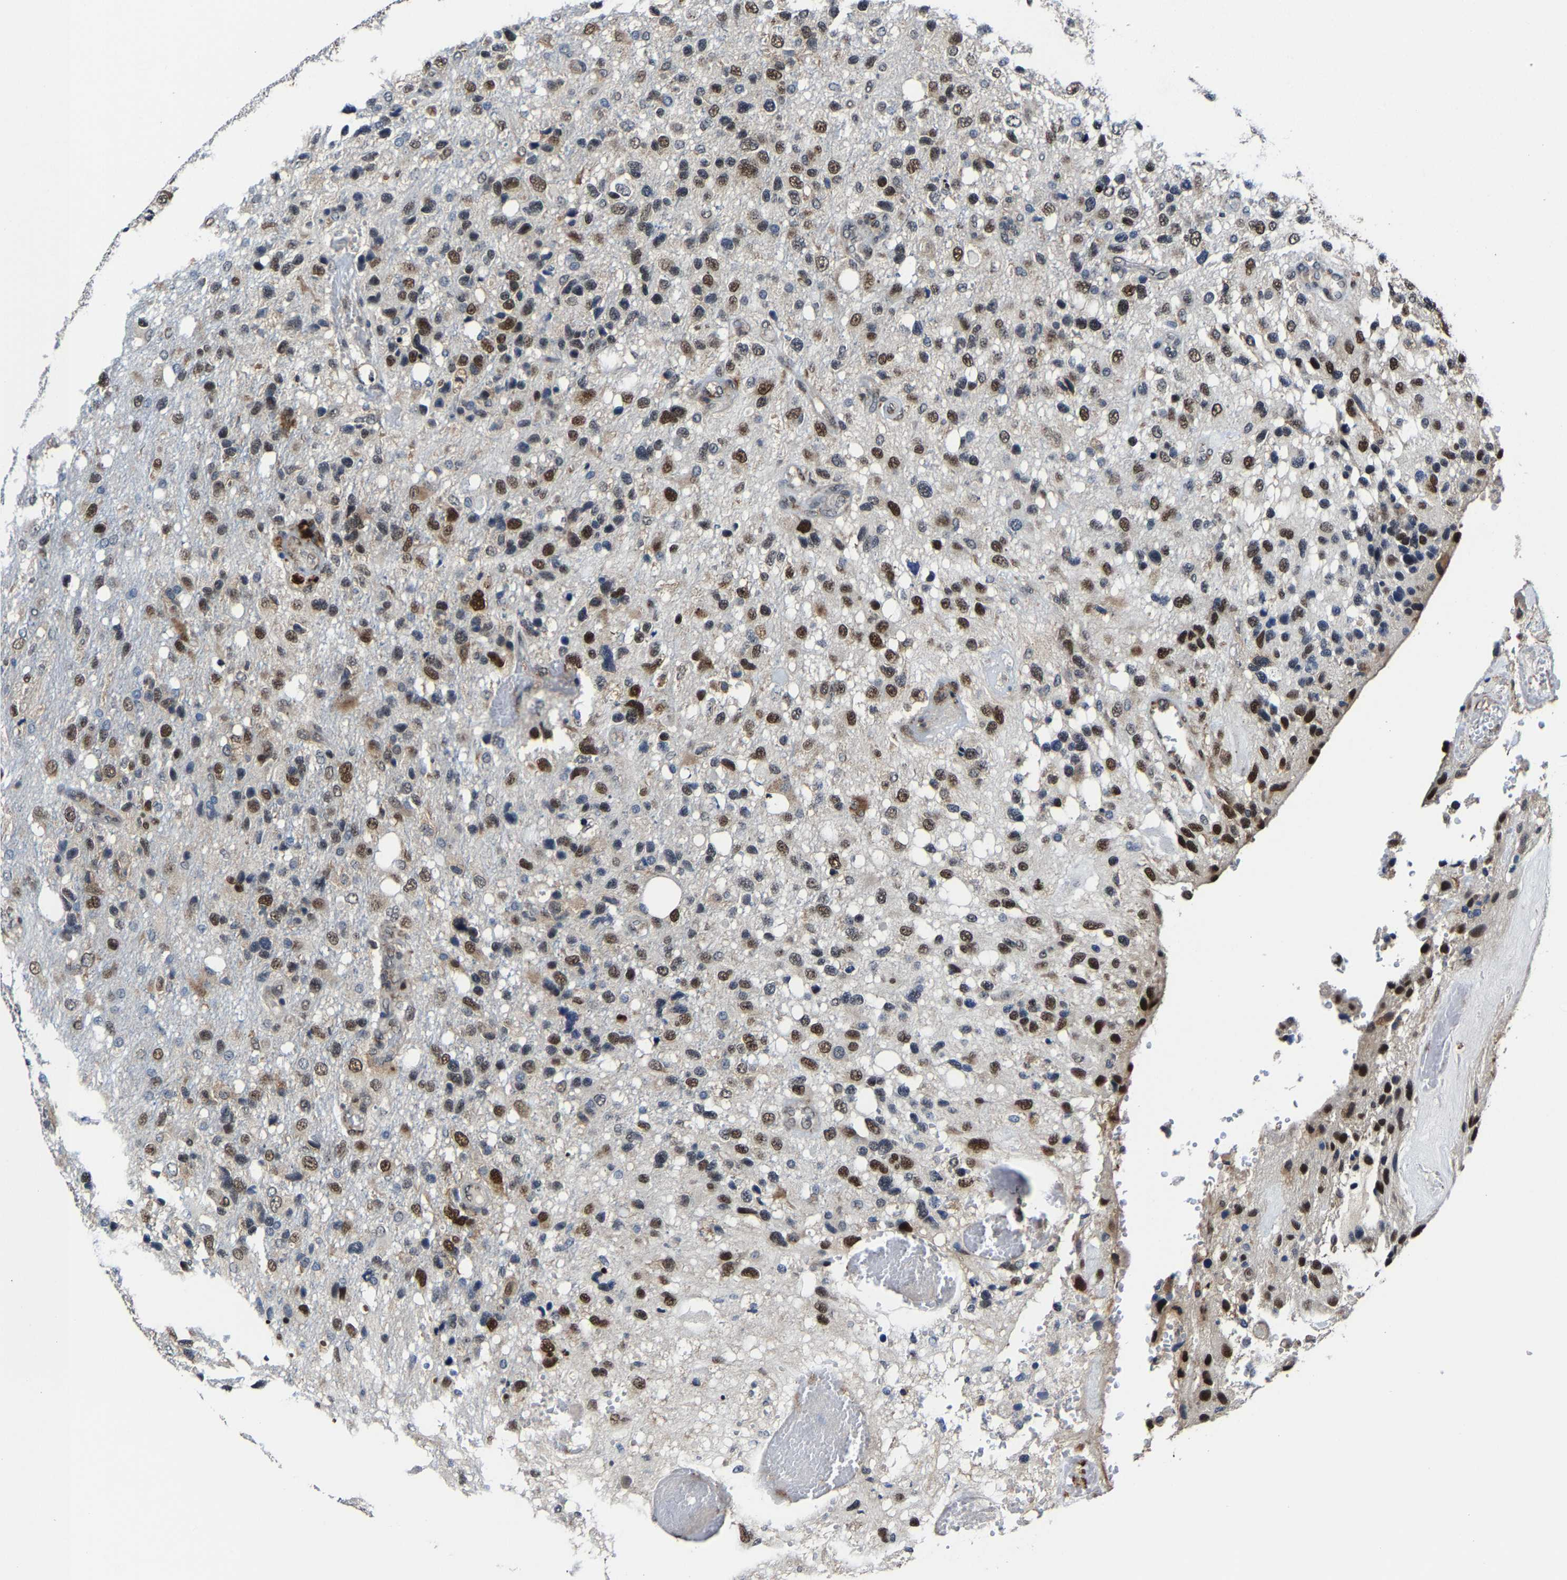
{"staining": {"intensity": "strong", "quantity": ">75%", "location": "nuclear"}, "tissue": "glioma", "cell_type": "Tumor cells", "image_type": "cancer", "snomed": [{"axis": "morphology", "description": "Glioma, malignant, High grade"}, {"axis": "topography", "description": "Brain"}], "caption": "Human high-grade glioma (malignant) stained with a brown dye exhibits strong nuclear positive positivity in approximately >75% of tumor cells.", "gene": "METTL1", "patient": {"sex": "female", "age": 58}}